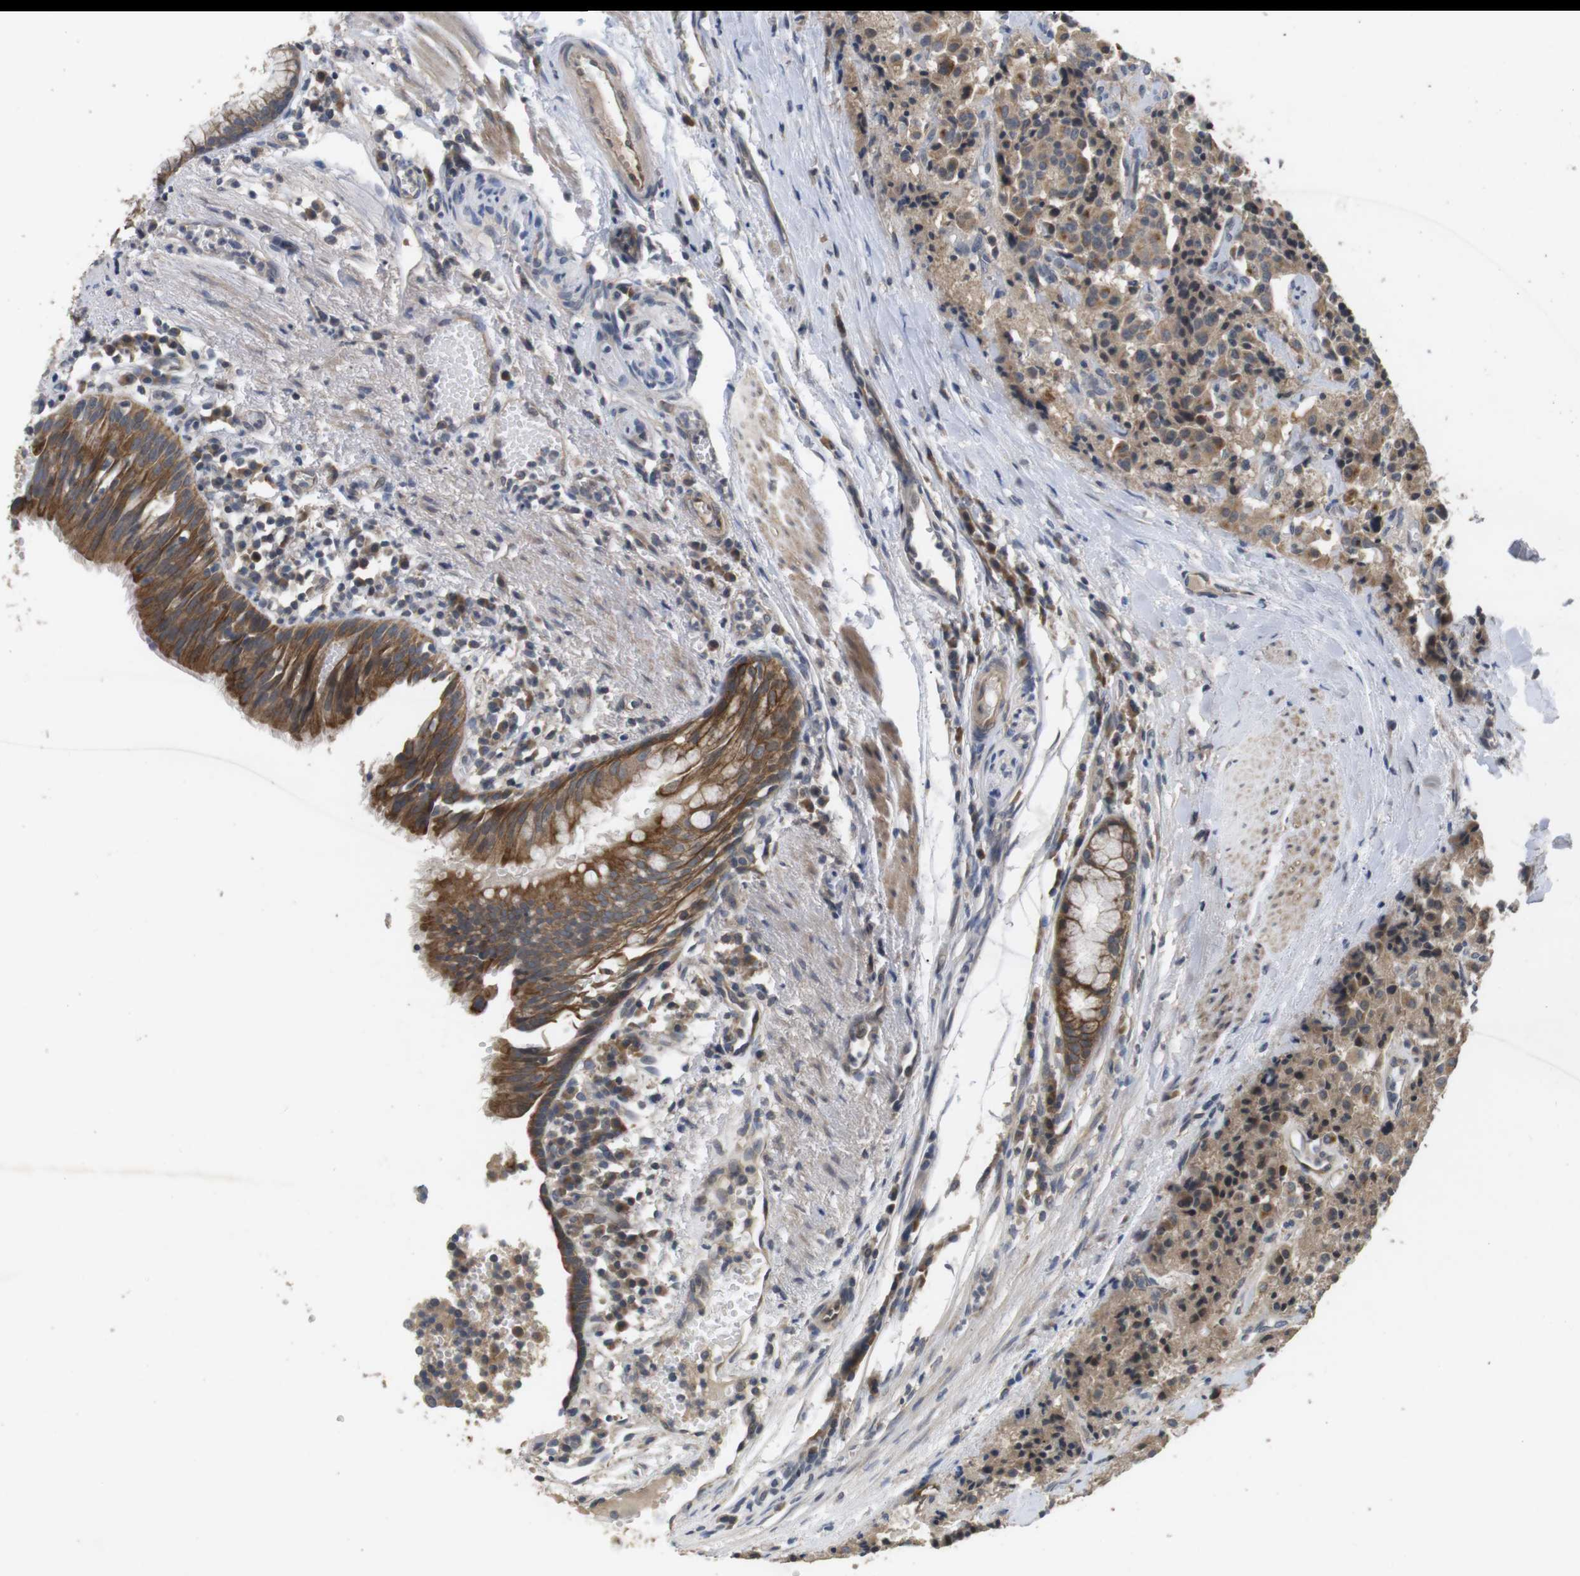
{"staining": {"intensity": "moderate", "quantity": ">75%", "location": "cytoplasmic/membranous"}, "tissue": "carcinoid", "cell_type": "Tumor cells", "image_type": "cancer", "snomed": [{"axis": "morphology", "description": "Carcinoid, malignant, NOS"}, {"axis": "topography", "description": "Lung"}], "caption": "IHC of malignant carcinoid reveals medium levels of moderate cytoplasmic/membranous staining in about >75% of tumor cells.", "gene": "ADGRL3", "patient": {"sex": "male", "age": 30}}